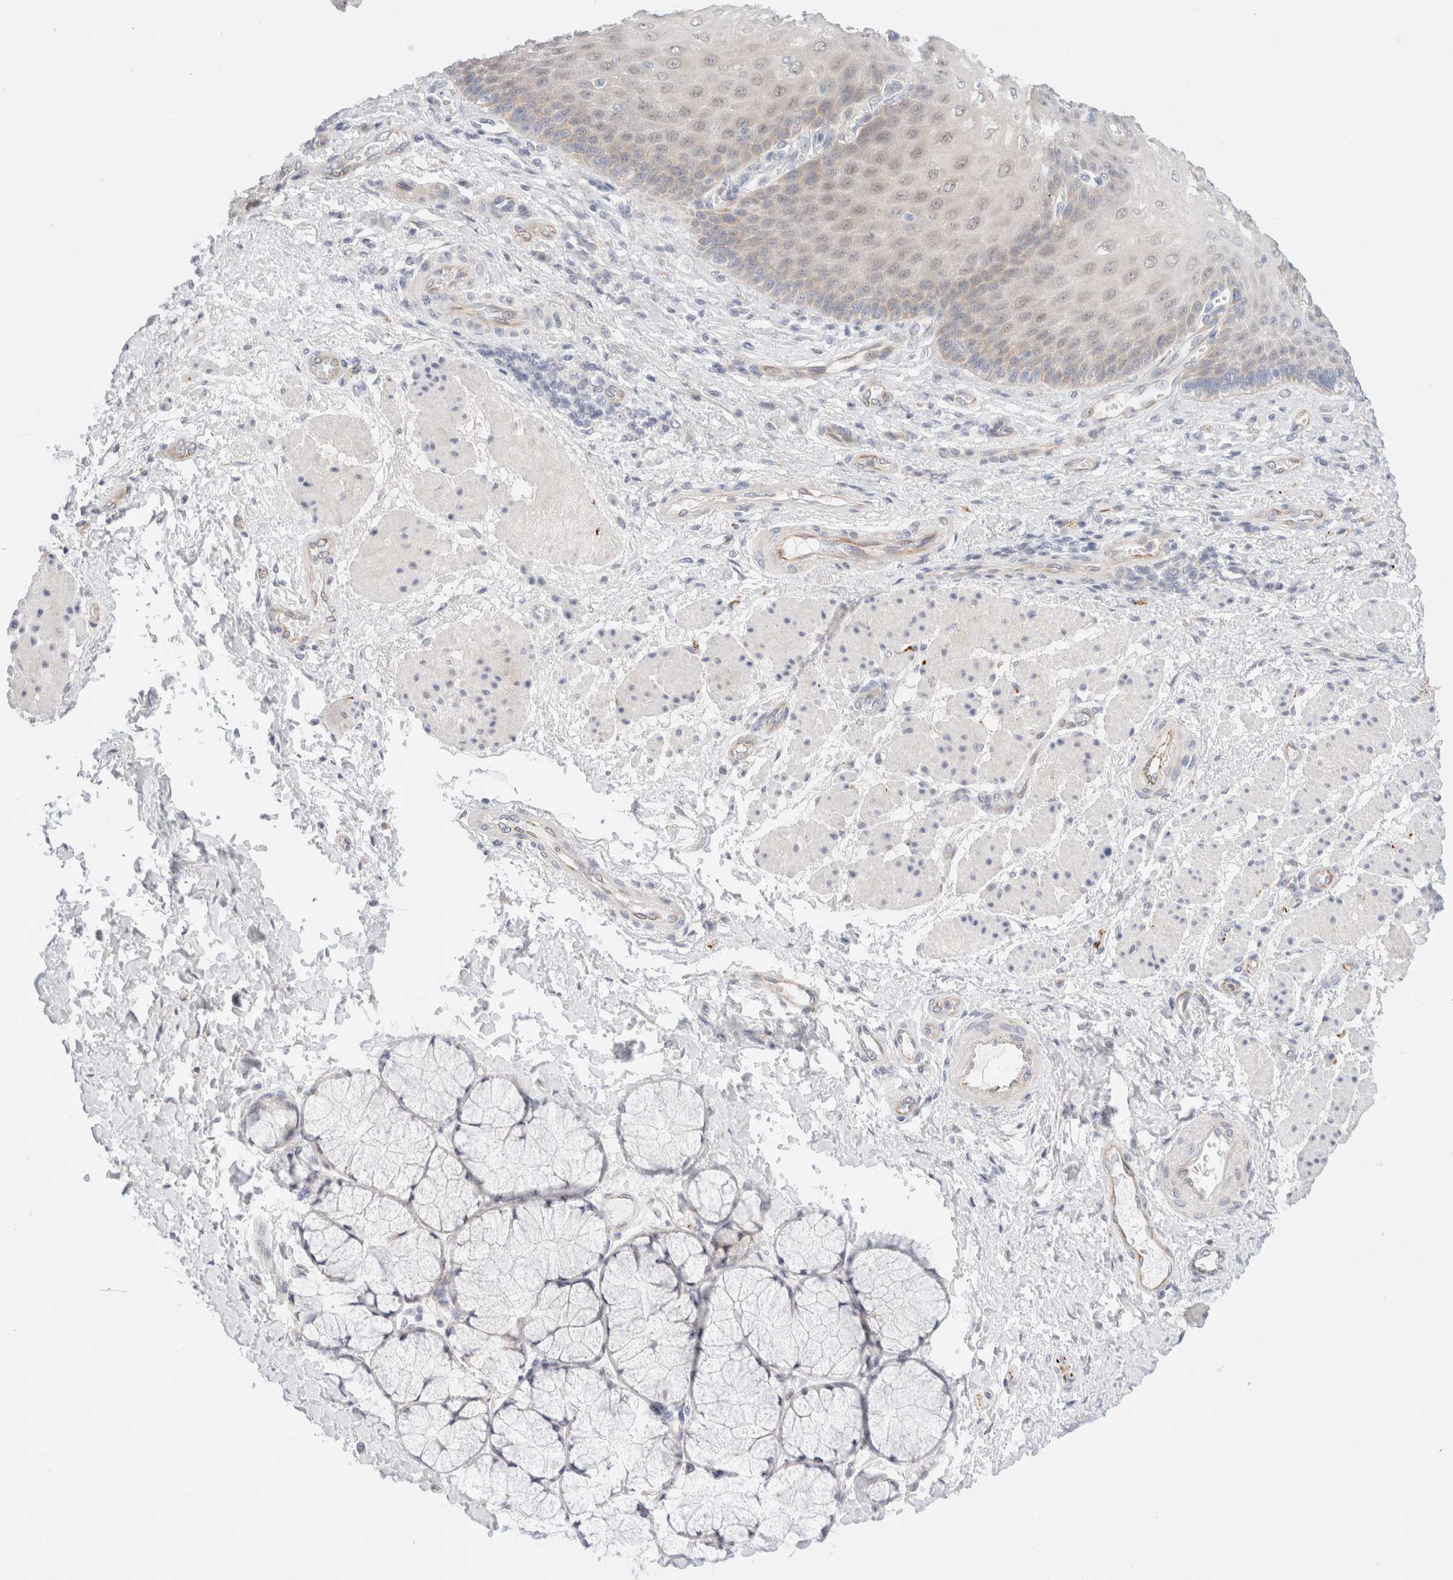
{"staining": {"intensity": "moderate", "quantity": "25%-75%", "location": "cytoplasmic/membranous,nuclear"}, "tissue": "esophagus", "cell_type": "Squamous epithelial cells", "image_type": "normal", "snomed": [{"axis": "morphology", "description": "Normal tissue, NOS"}, {"axis": "topography", "description": "Esophagus"}], "caption": "Esophagus stained for a protein (brown) demonstrates moderate cytoplasmic/membranous,nuclear positive staining in approximately 25%-75% of squamous epithelial cells.", "gene": "UNC13B", "patient": {"sex": "male", "age": 54}}